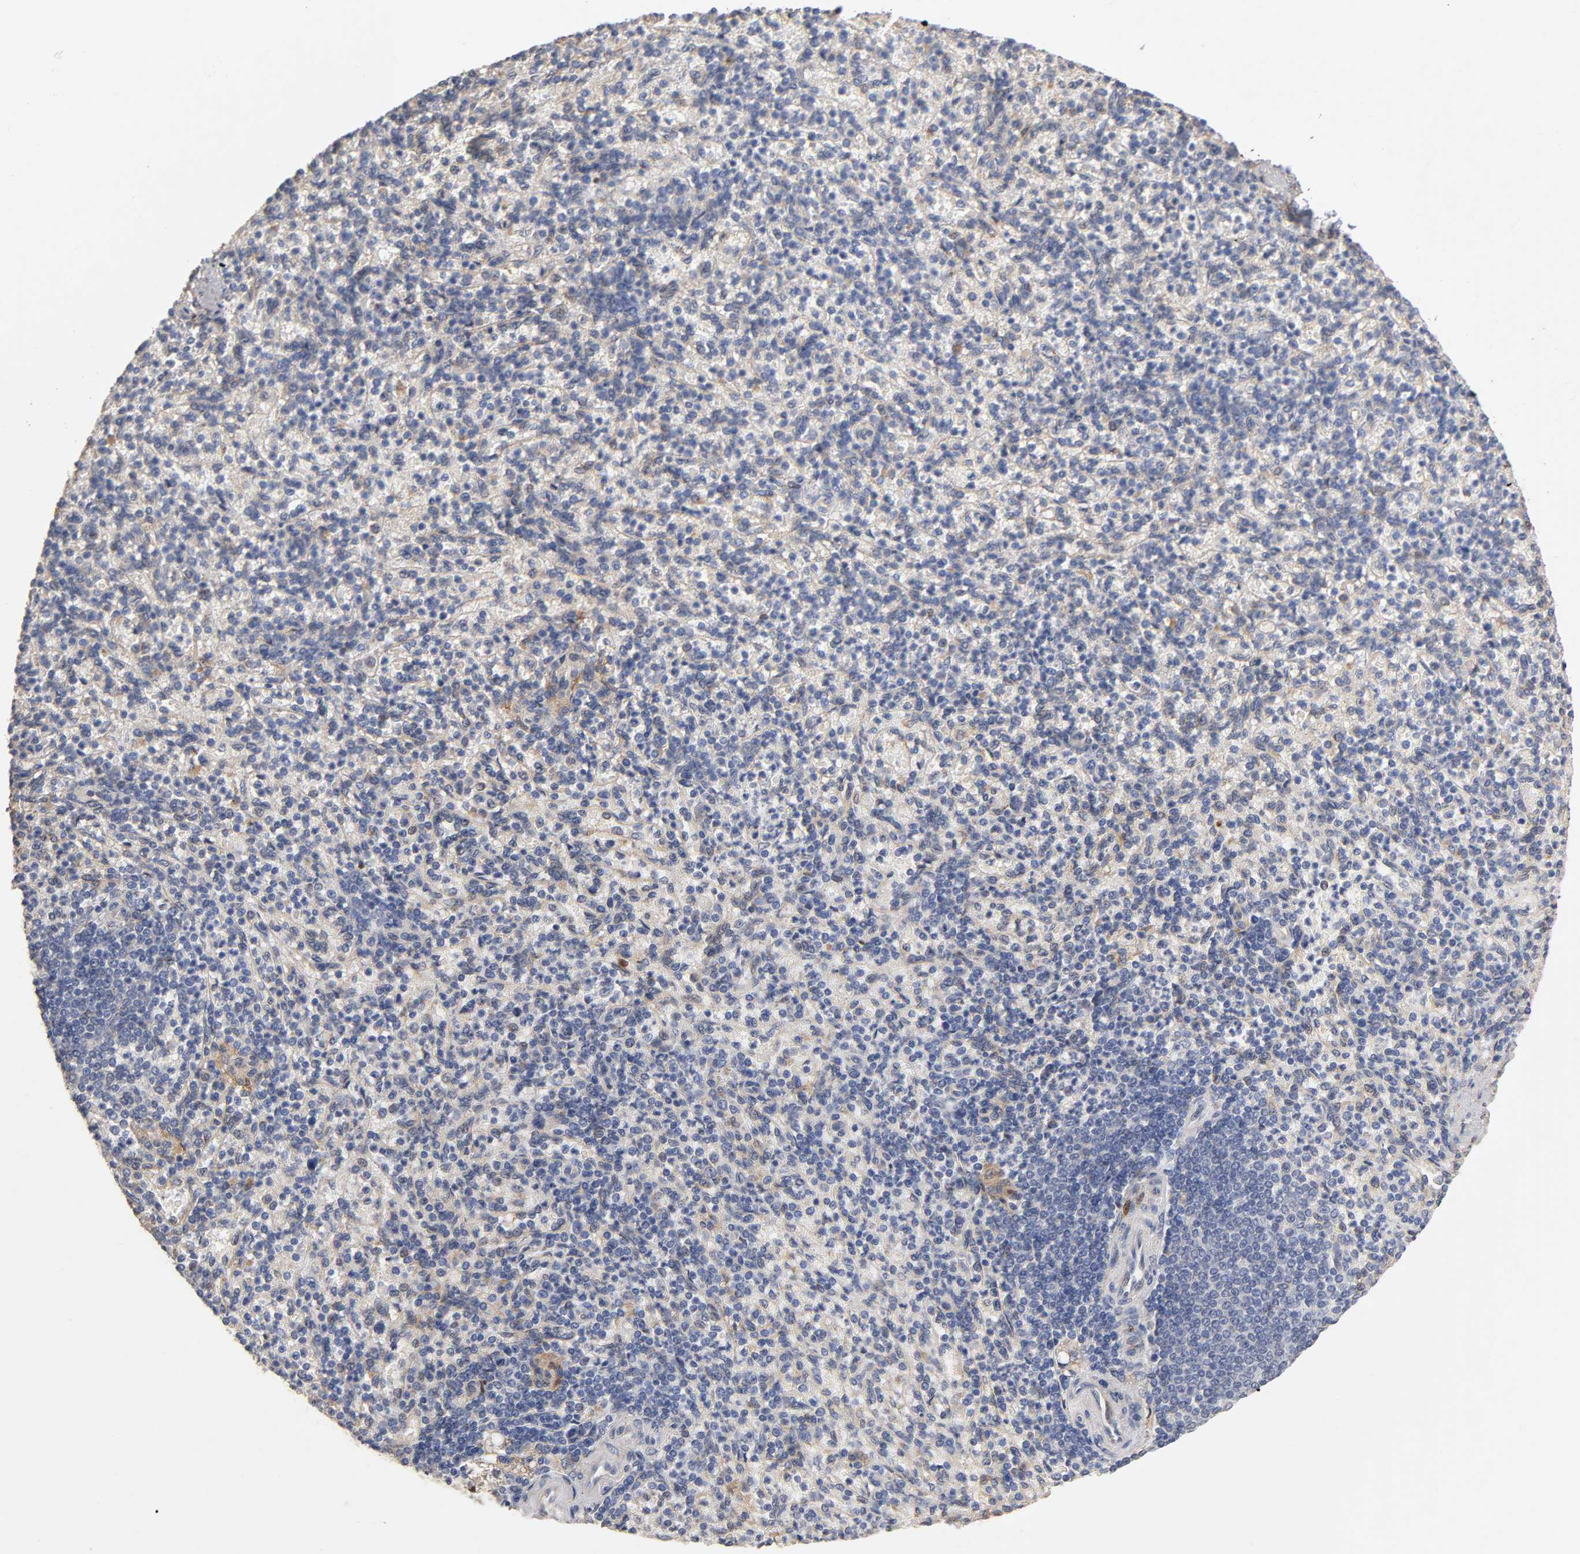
{"staining": {"intensity": "moderate", "quantity": "25%-75%", "location": "cytoplasmic/membranous"}, "tissue": "spleen", "cell_type": "Cells in red pulp", "image_type": "normal", "snomed": [{"axis": "morphology", "description": "Normal tissue, NOS"}, {"axis": "topography", "description": "Spleen"}], "caption": "A brown stain labels moderate cytoplasmic/membranous staining of a protein in cells in red pulp of normal spleen.", "gene": "ISG15", "patient": {"sex": "female", "age": 74}}